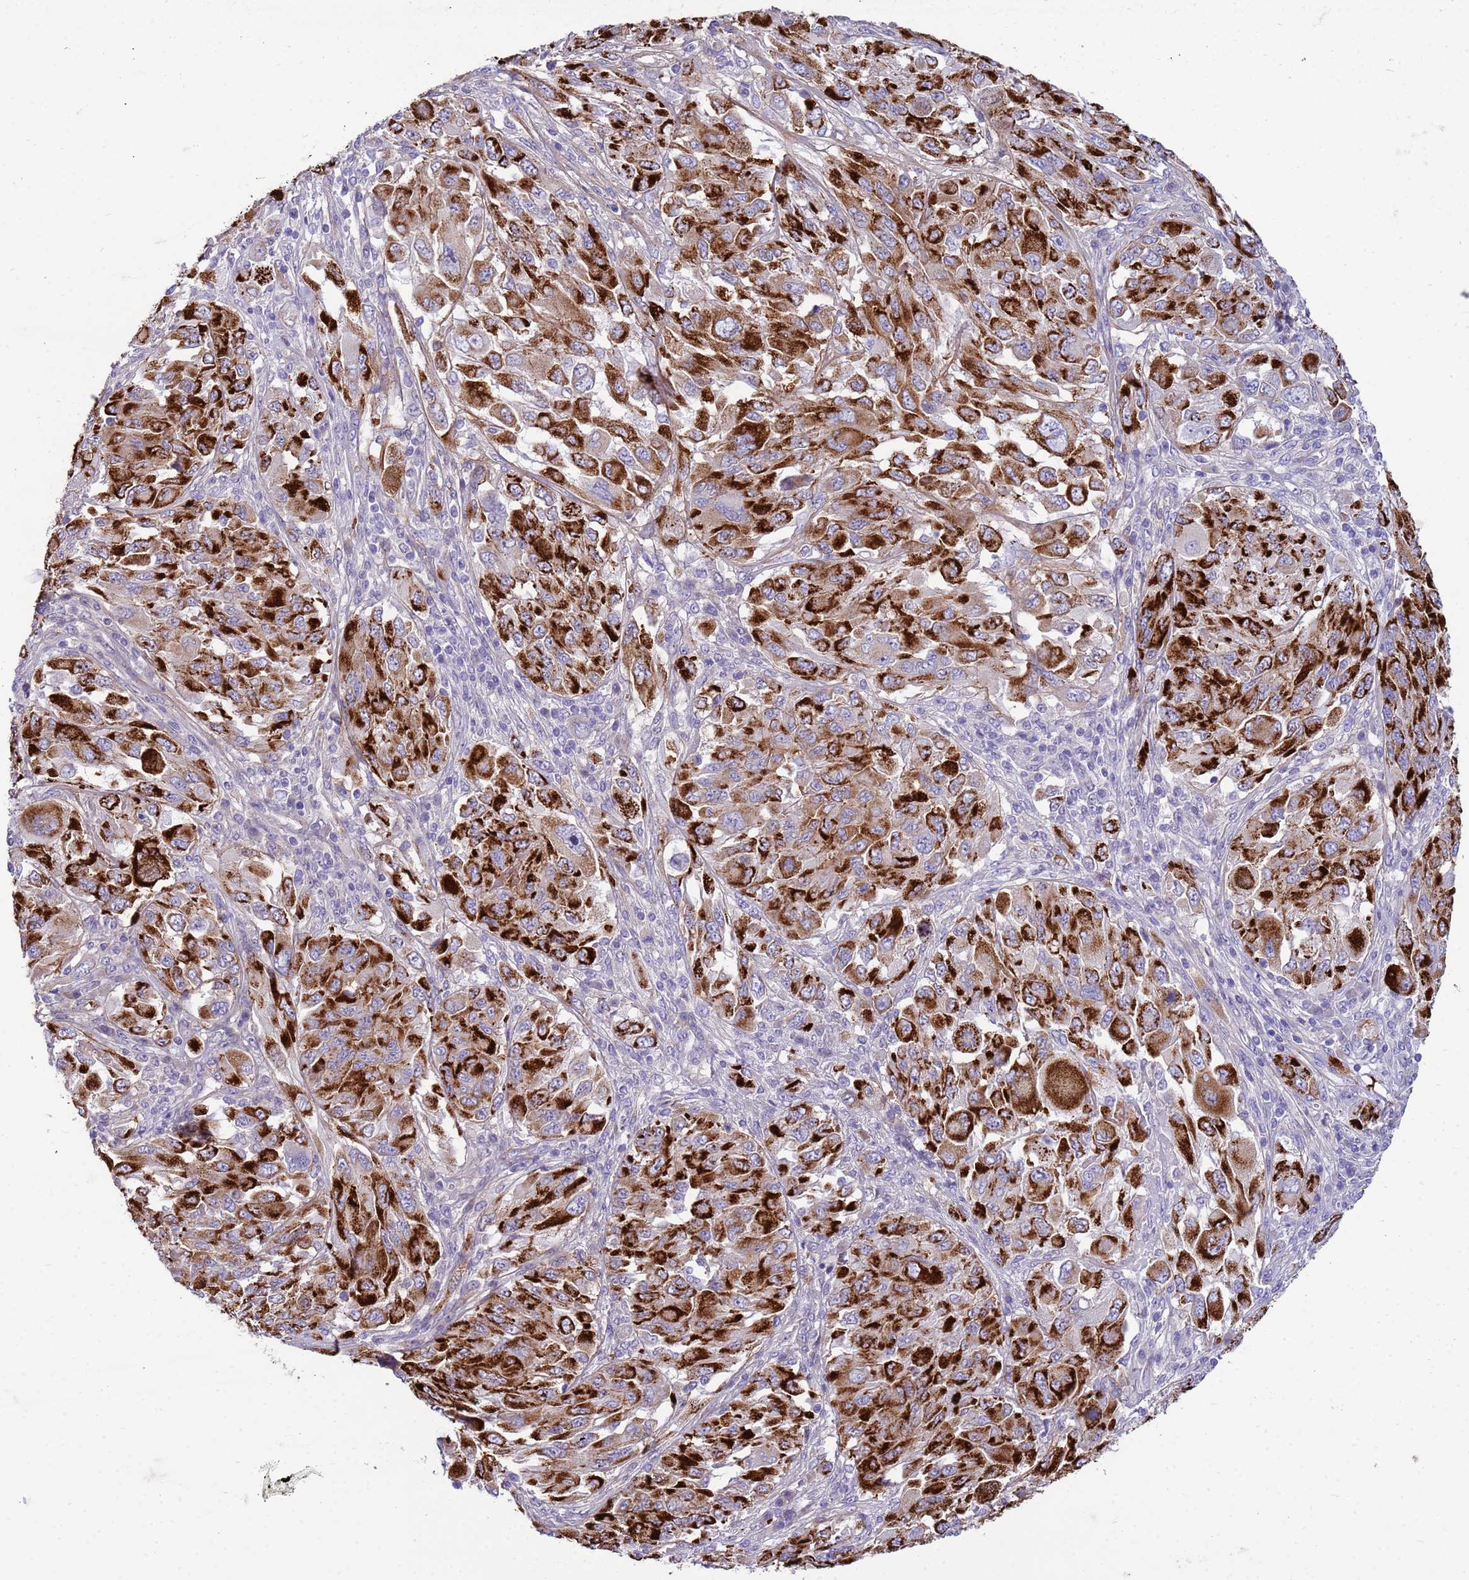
{"staining": {"intensity": "strong", "quantity": ">75%", "location": "cytoplasmic/membranous"}, "tissue": "melanoma", "cell_type": "Tumor cells", "image_type": "cancer", "snomed": [{"axis": "morphology", "description": "Malignant melanoma, NOS"}, {"axis": "topography", "description": "Skin"}], "caption": "Melanoma stained with immunohistochemistry demonstrates strong cytoplasmic/membranous positivity in about >75% of tumor cells.", "gene": "P2RX7", "patient": {"sex": "female", "age": 91}}